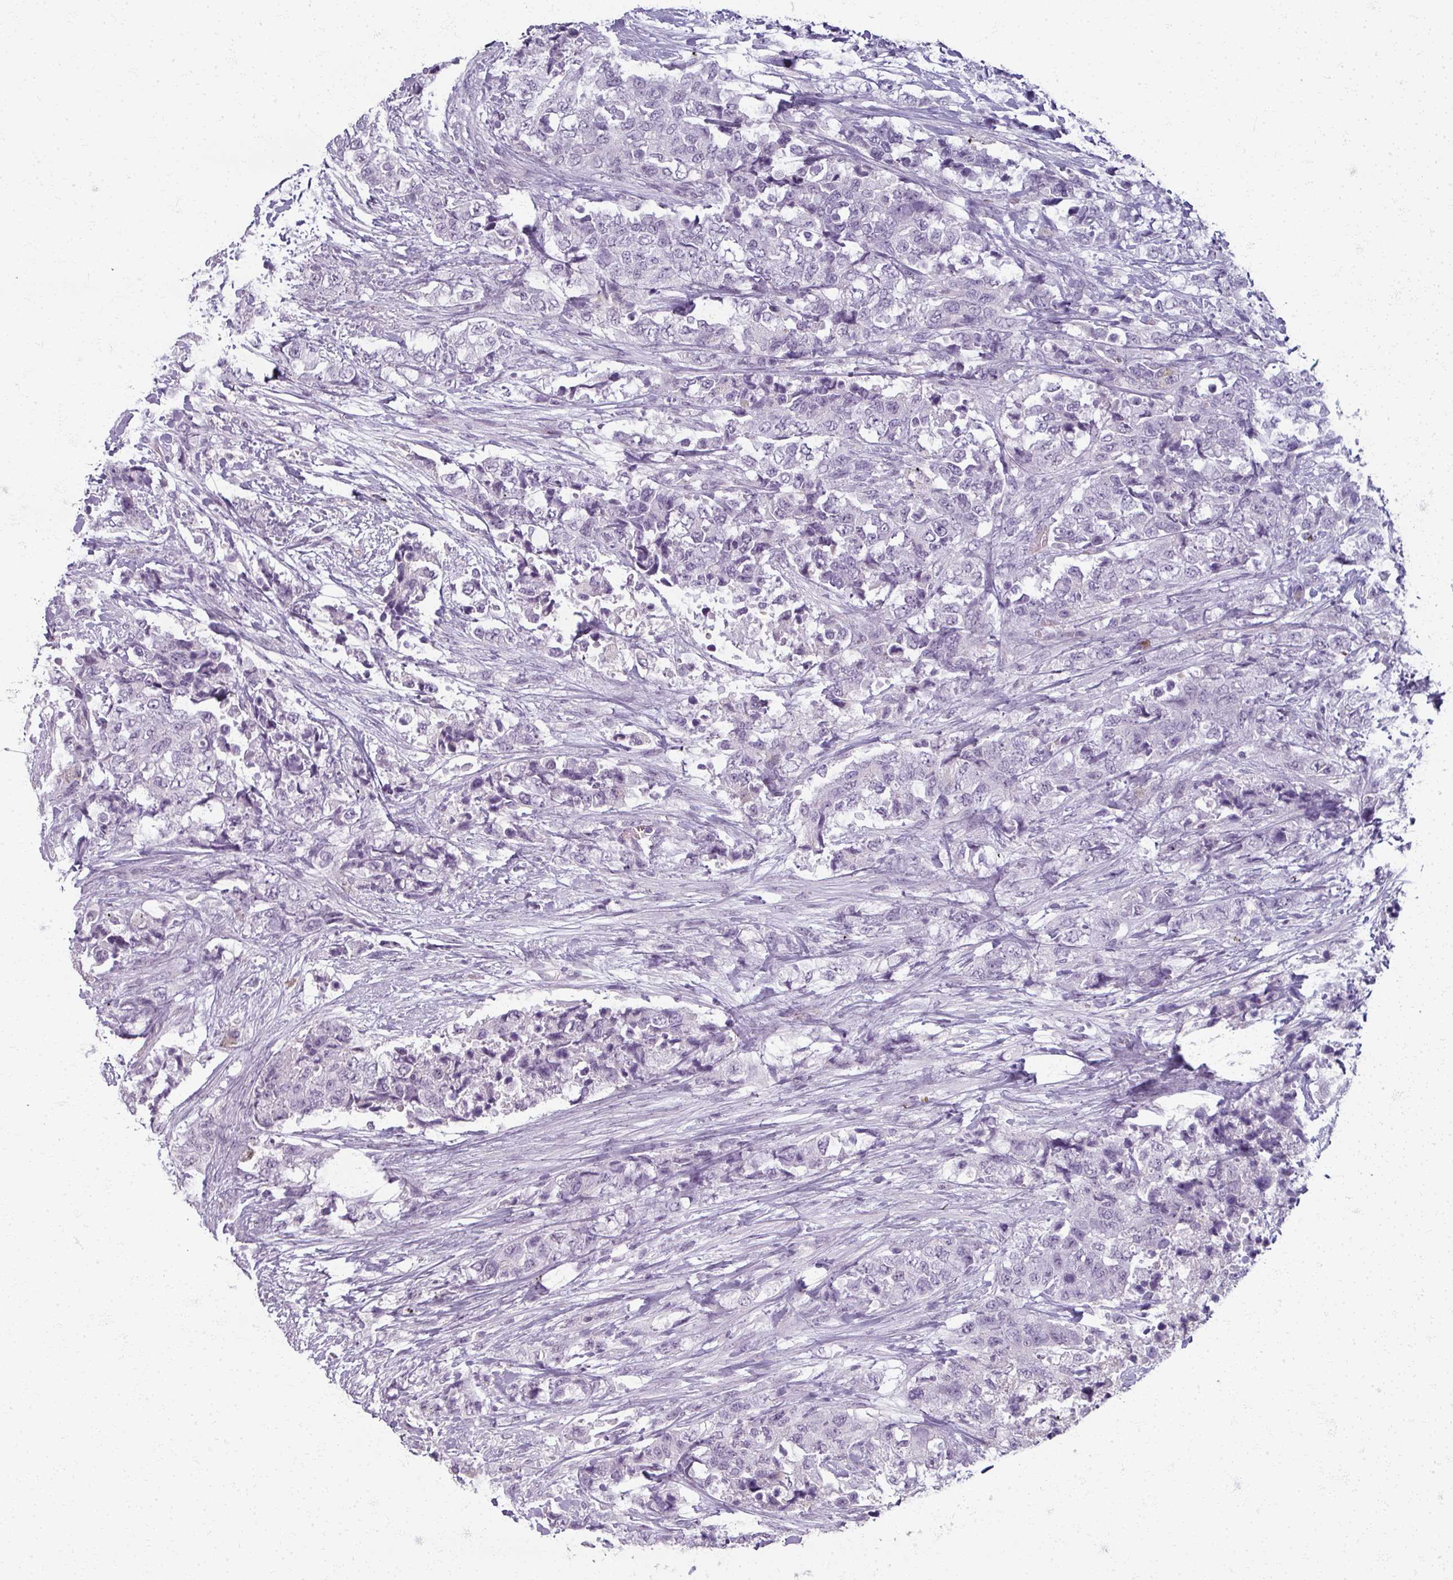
{"staining": {"intensity": "negative", "quantity": "none", "location": "none"}, "tissue": "urothelial cancer", "cell_type": "Tumor cells", "image_type": "cancer", "snomed": [{"axis": "morphology", "description": "Urothelial carcinoma, High grade"}, {"axis": "topography", "description": "Urinary bladder"}], "caption": "IHC photomicrograph of human high-grade urothelial carcinoma stained for a protein (brown), which shows no expression in tumor cells.", "gene": "RFPL2", "patient": {"sex": "female", "age": 78}}